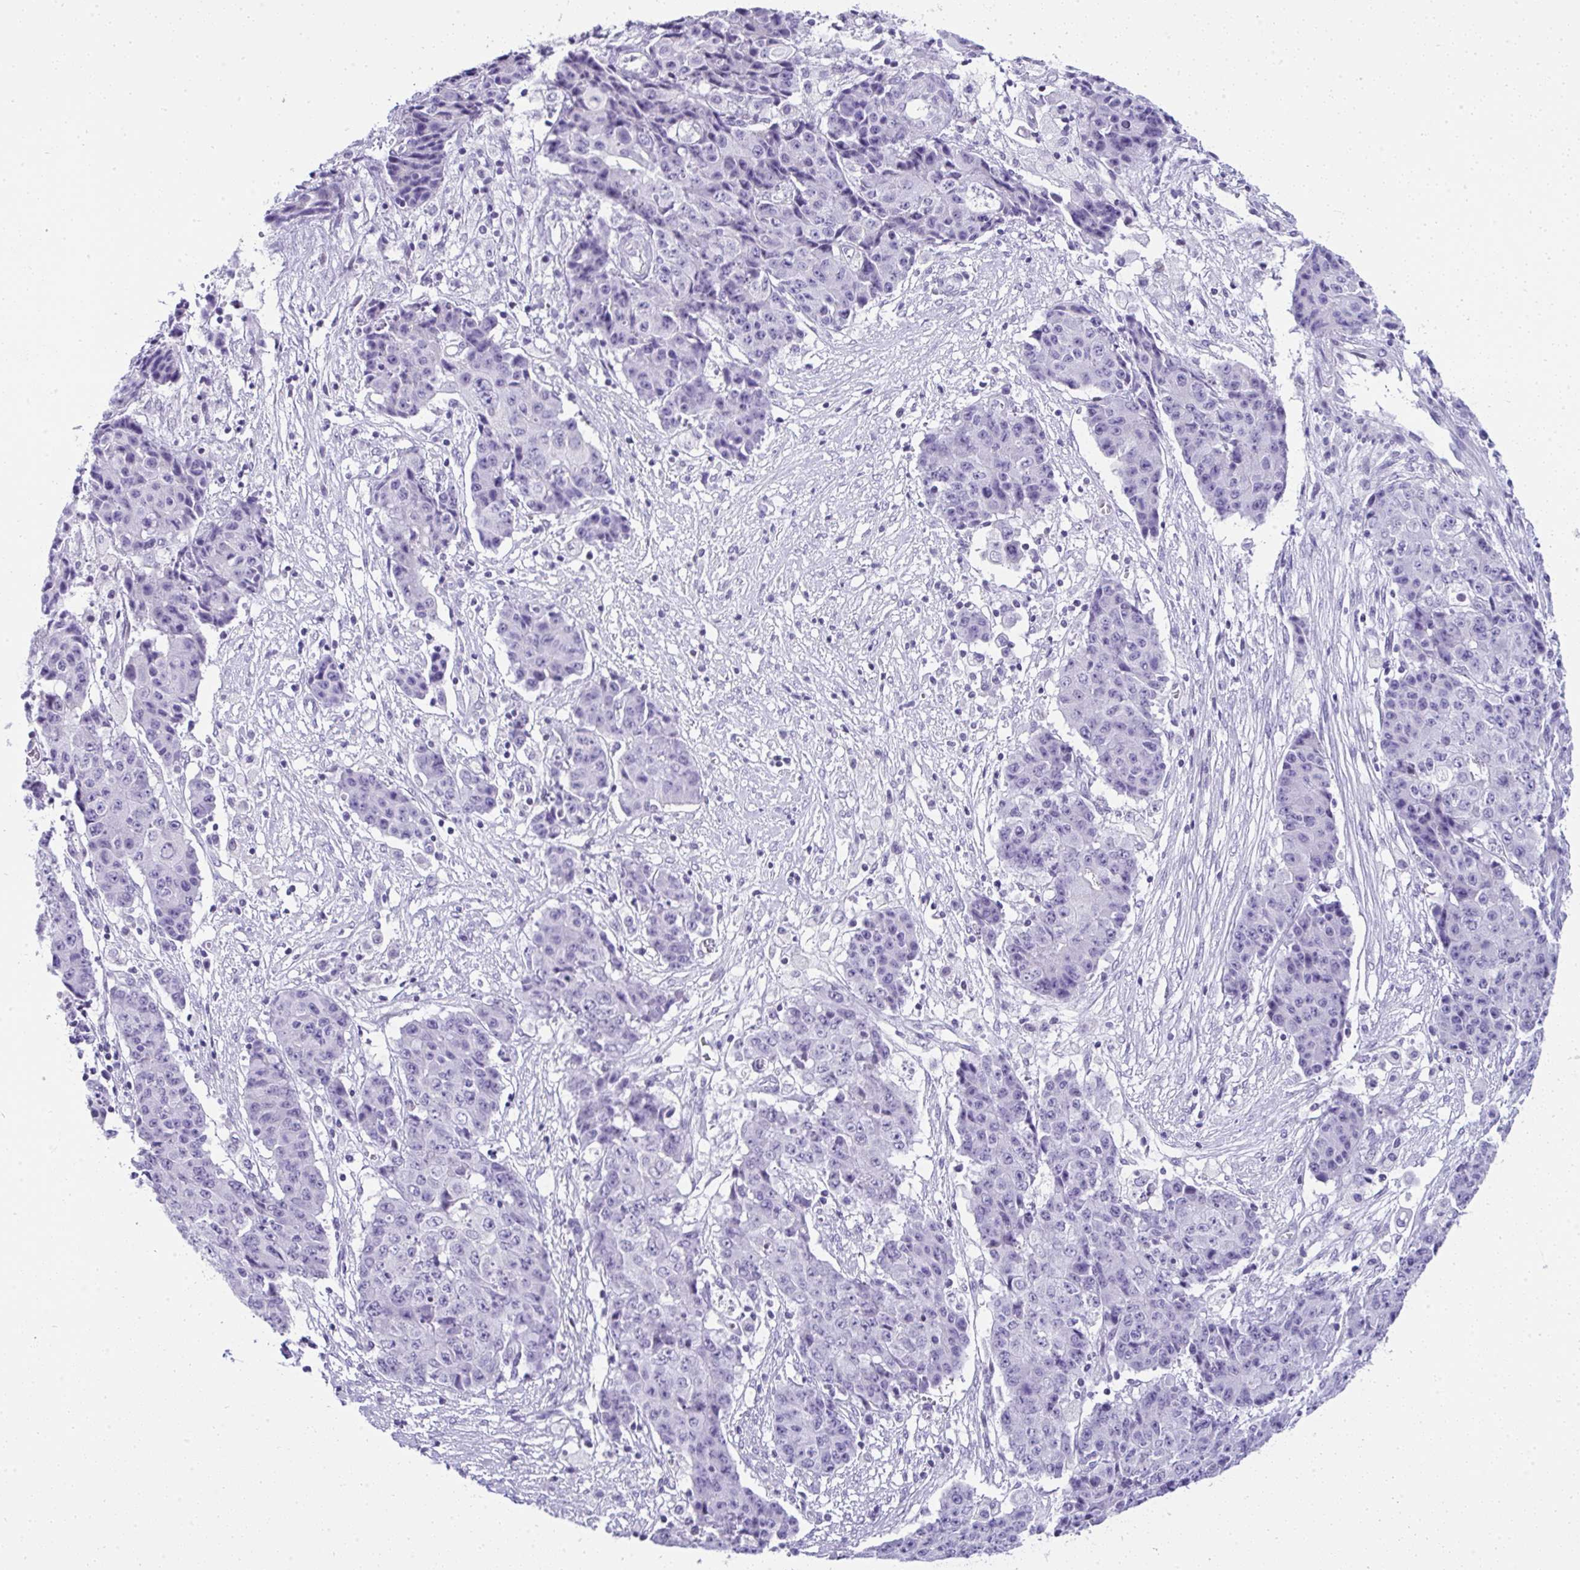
{"staining": {"intensity": "negative", "quantity": "none", "location": "none"}, "tissue": "ovarian cancer", "cell_type": "Tumor cells", "image_type": "cancer", "snomed": [{"axis": "morphology", "description": "Carcinoma, endometroid"}, {"axis": "topography", "description": "Ovary"}], "caption": "IHC of ovarian cancer demonstrates no staining in tumor cells.", "gene": "RNF183", "patient": {"sex": "female", "age": 42}}